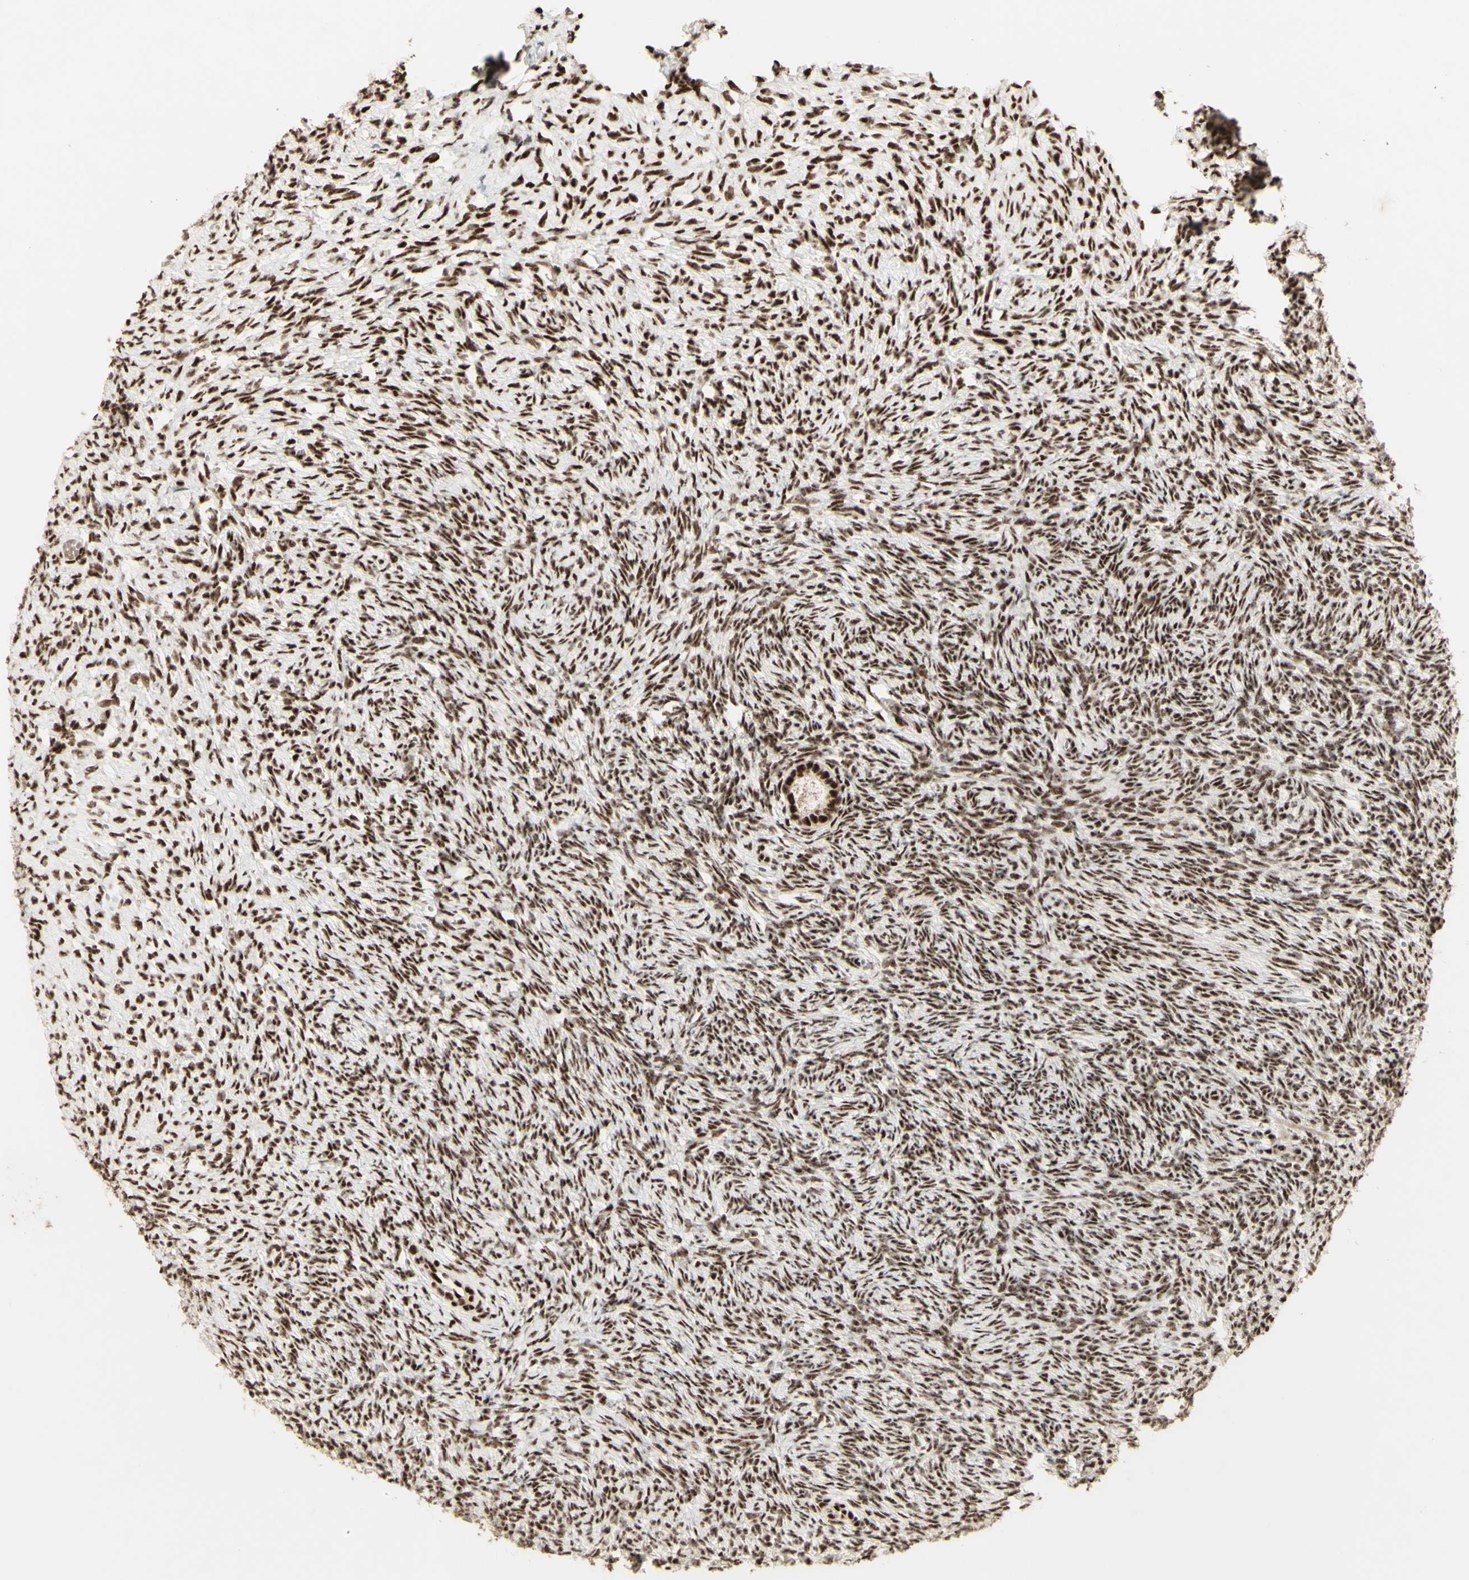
{"staining": {"intensity": "strong", "quantity": ">75%", "location": "nuclear"}, "tissue": "ovary", "cell_type": "Follicle cells", "image_type": "normal", "snomed": [{"axis": "morphology", "description": "Normal tissue, NOS"}, {"axis": "topography", "description": "Ovary"}], "caption": "A high-resolution image shows IHC staining of unremarkable ovary, which reveals strong nuclear staining in approximately >75% of follicle cells.", "gene": "DHX9", "patient": {"sex": "female", "age": 35}}